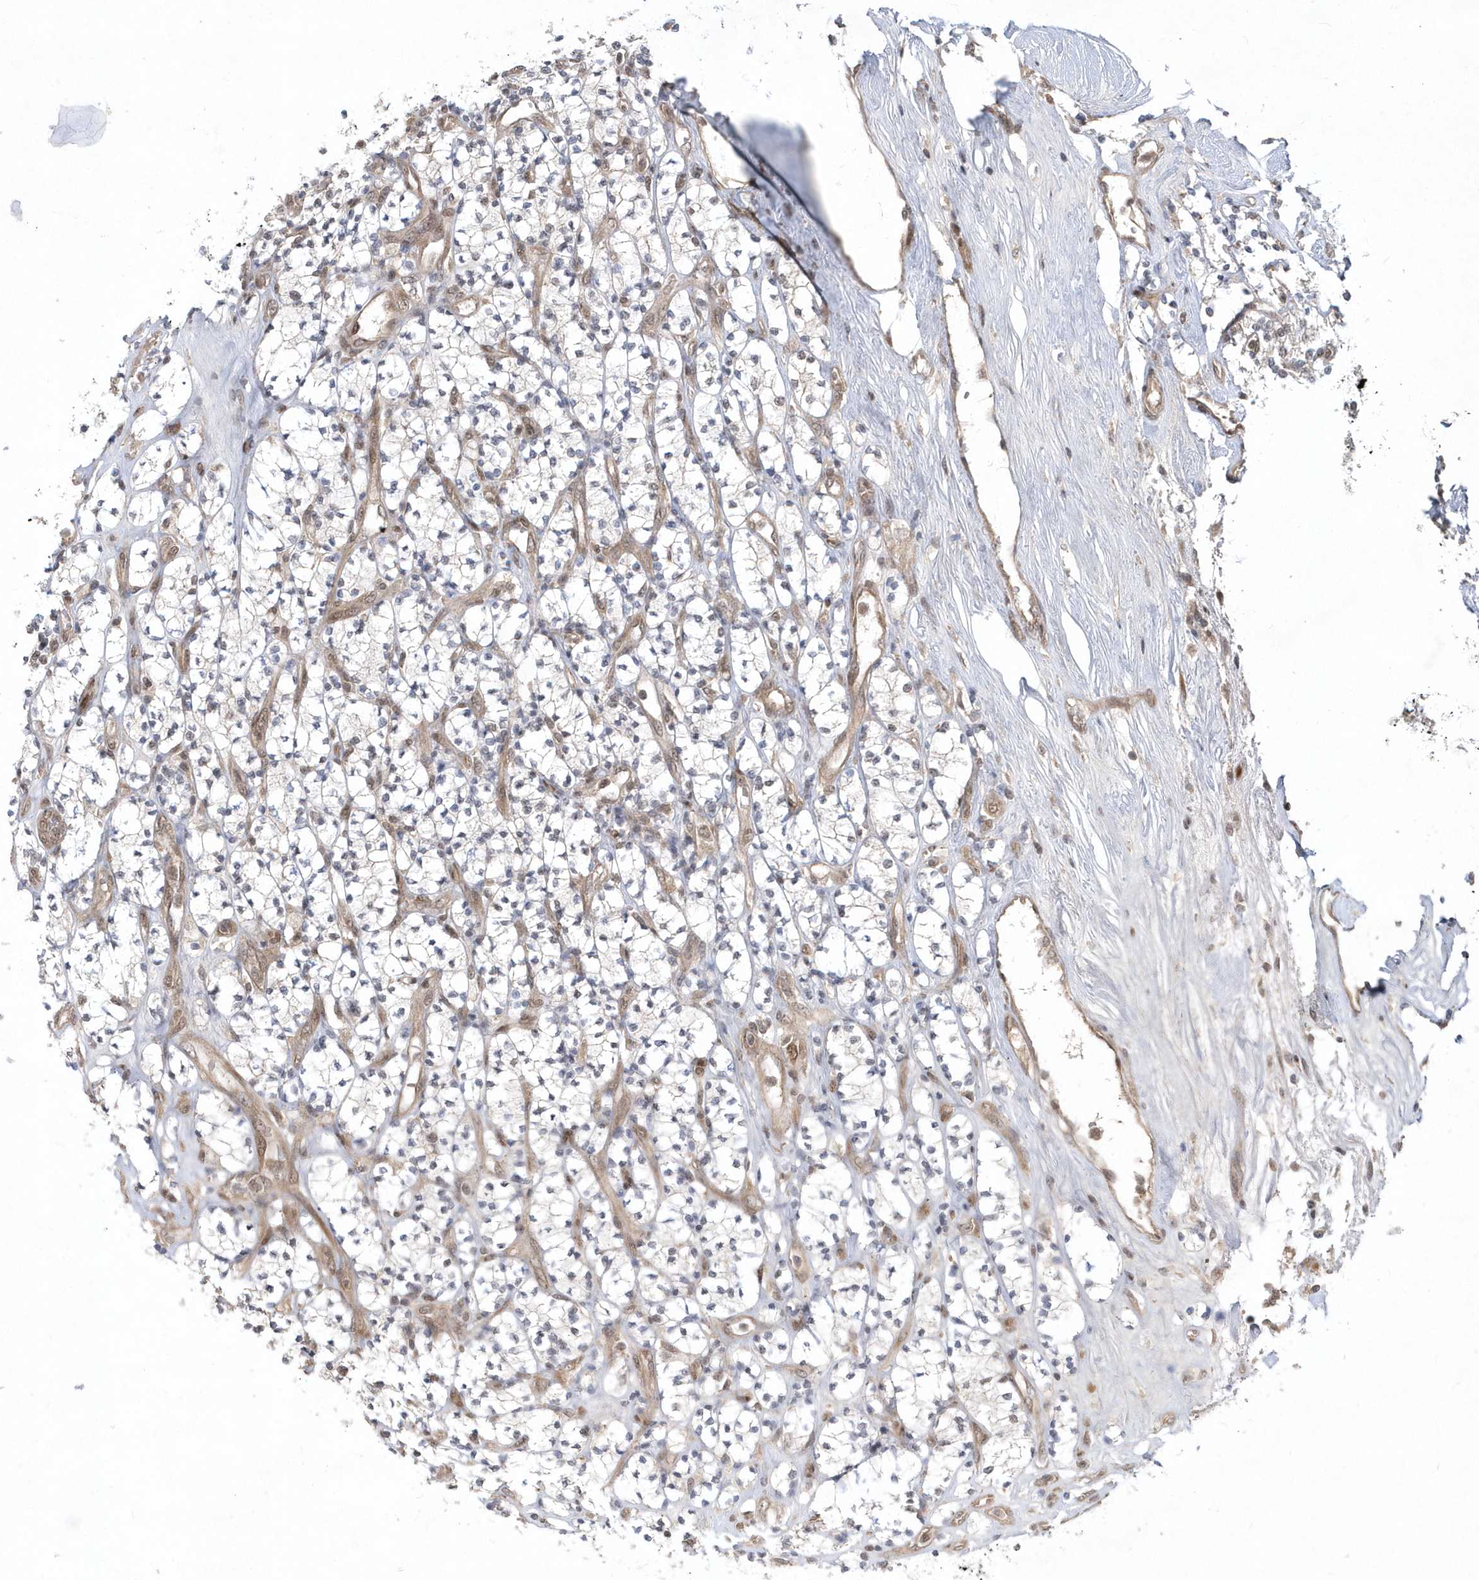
{"staining": {"intensity": "negative", "quantity": "none", "location": "none"}, "tissue": "renal cancer", "cell_type": "Tumor cells", "image_type": "cancer", "snomed": [{"axis": "morphology", "description": "Adenocarcinoma, NOS"}, {"axis": "topography", "description": "Kidney"}], "caption": "High power microscopy histopathology image of an IHC photomicrograph of renal cancer, revealing no significant staining in tumor cells.", "gene": "MXI1", "patient": {"sex": "male", "age": 77}}